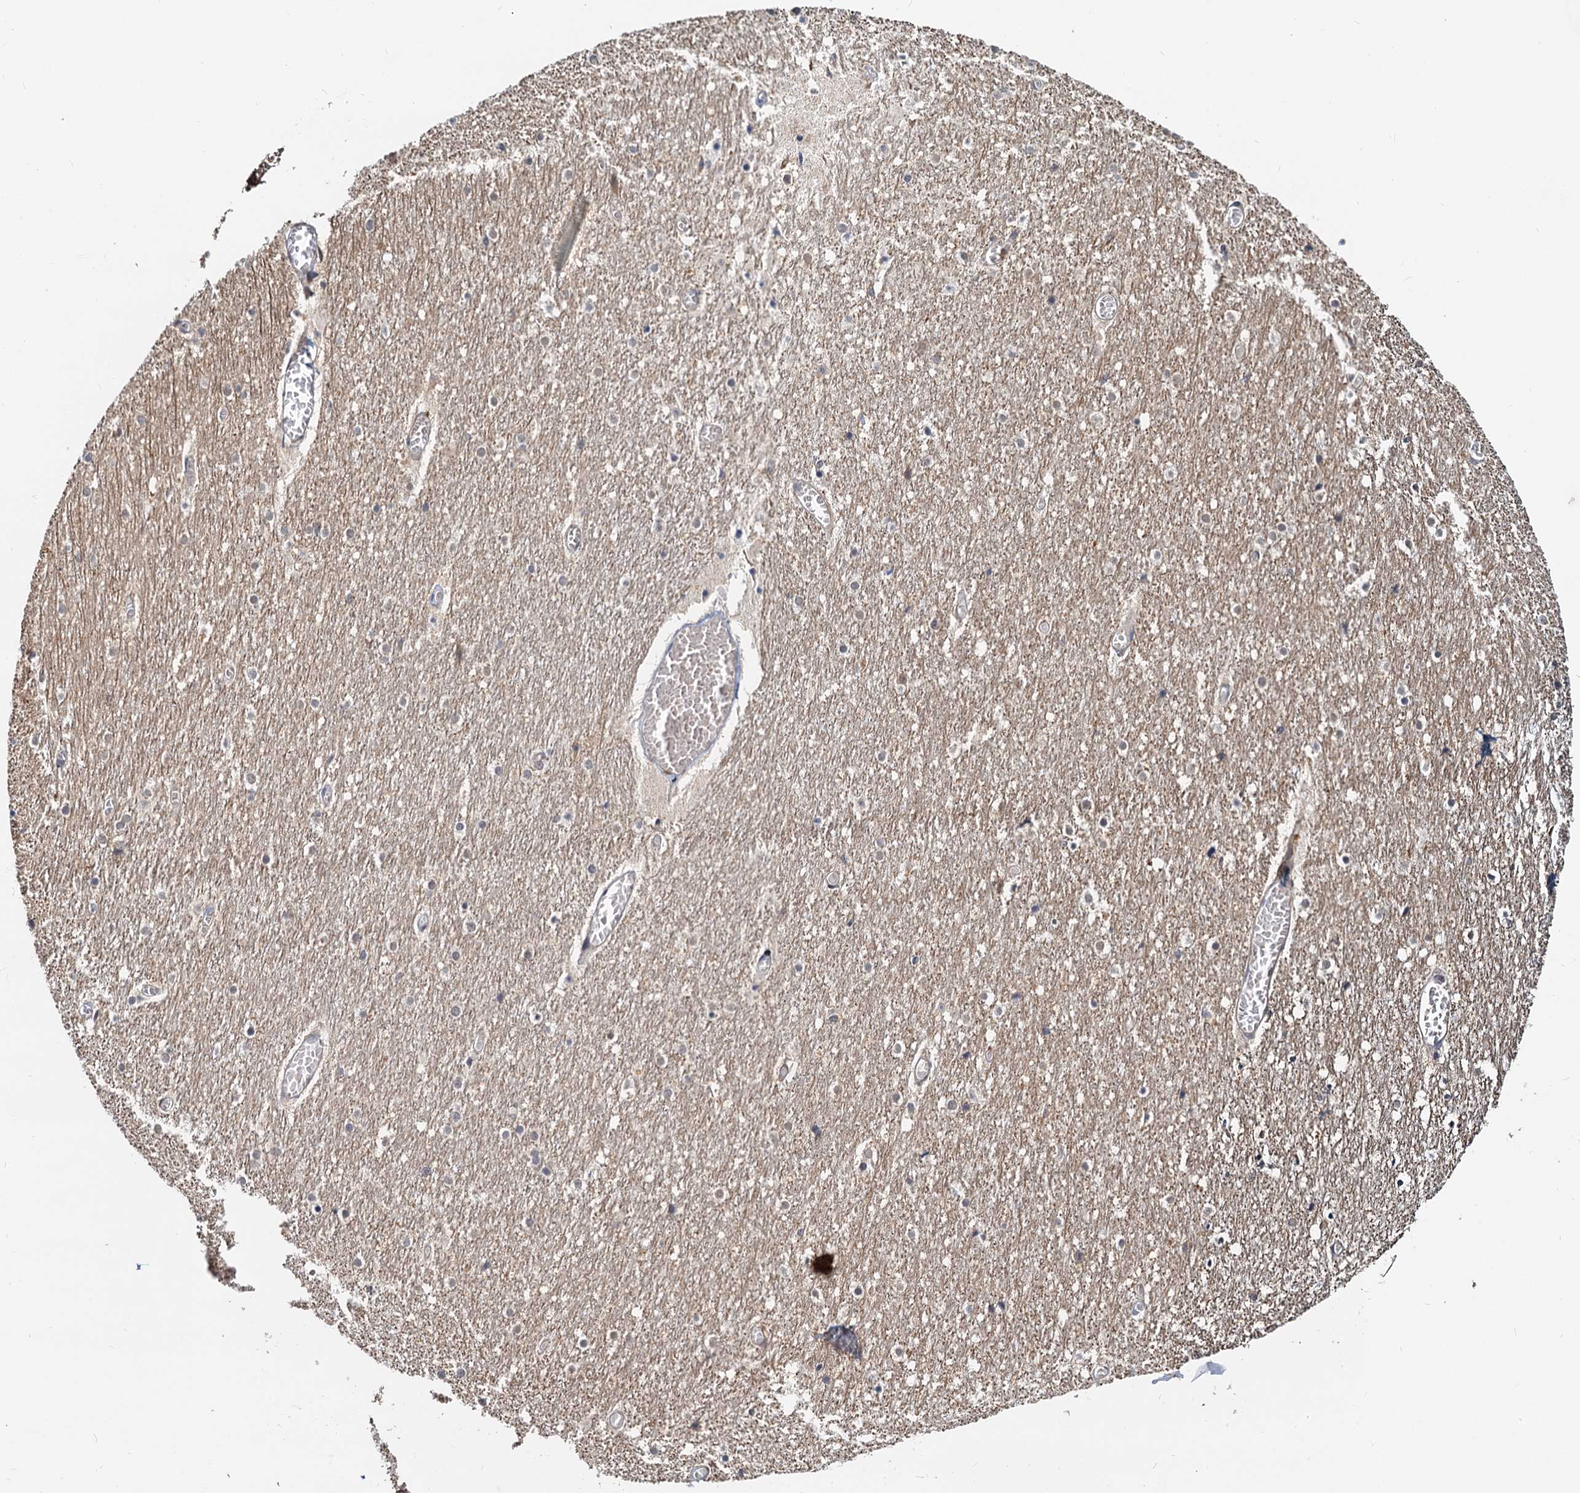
{"staining": {"intensity": "strong", "quantity": "<25%", "location": "cytoplasmic/membranous"}, "tissue": "cerebellum", "cell_type": "Cells in granular layer", "image_type": "normal", "snomed": [{"axis": "morphology", "description": "Normal tissue, NOS"}, {"axis": "topography", "description": "Cerebellum"}], "caption": "Immunohistochemistry (IHC) (DAB) staining of unremarkable human cerebellum shows strong cytoplasmic/membranous protein positivity in about <25% of cells in granular layer.", "gene": "TOLLIP", "patient": {"sex": "female", "age": 28}}